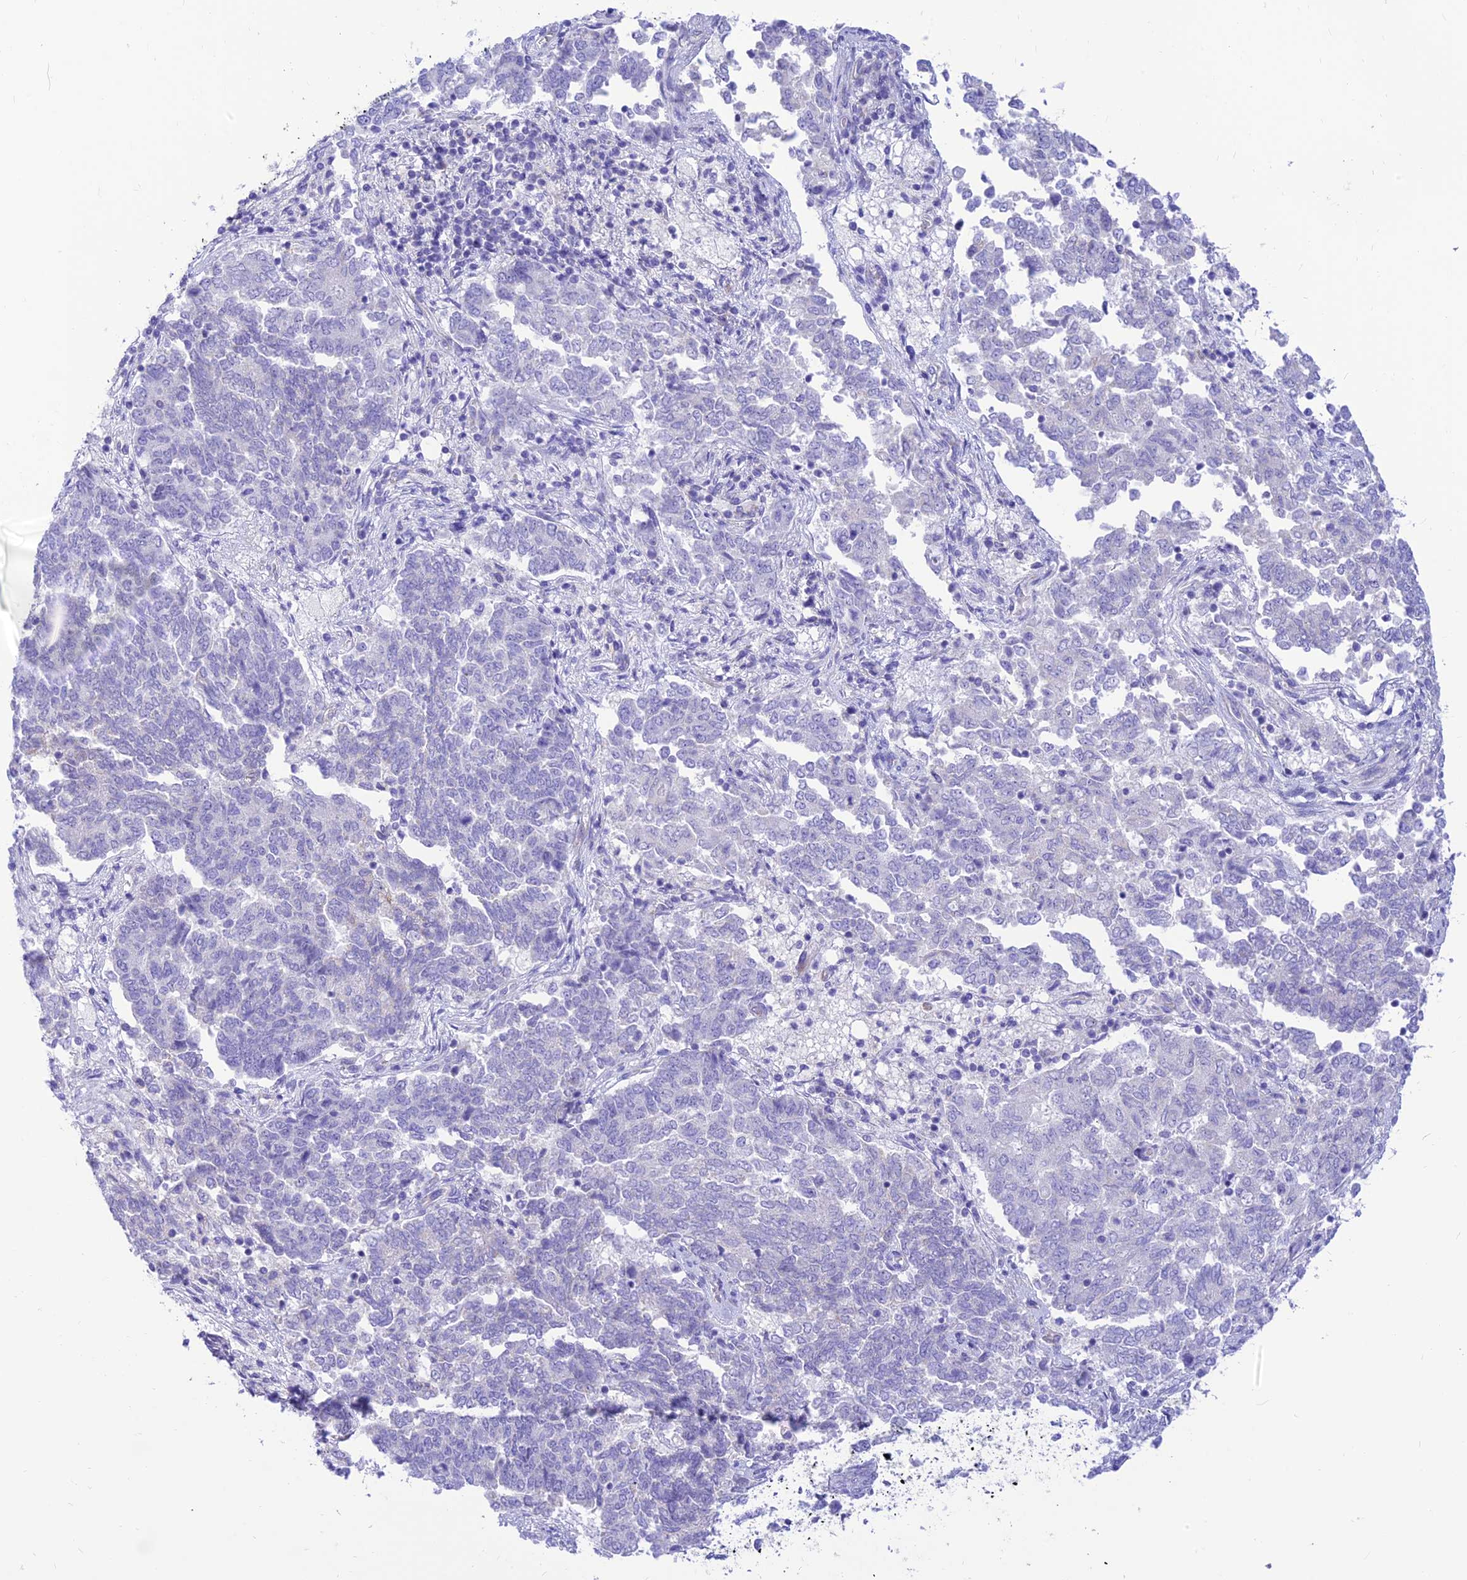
{"staining": {"intensity": "negative", "quantity": "none", "location": "none"}, "tissue": "endometrial cancer", "cell_type": "Tumor cells", "image_type": "cancer", "snomed": [{"axis": "morphology", "description": "Adenocarcinoma, NOS"}, {"axis": "topography", "description": "Endometrium"}], "caption": "This is an immunohistochemistry (IHC) image of adenocarcinoma (endometrial). There is no staining in tumor cells.", "gene": "FAM186B", "patient": {"sex": "female", "age": 80}}